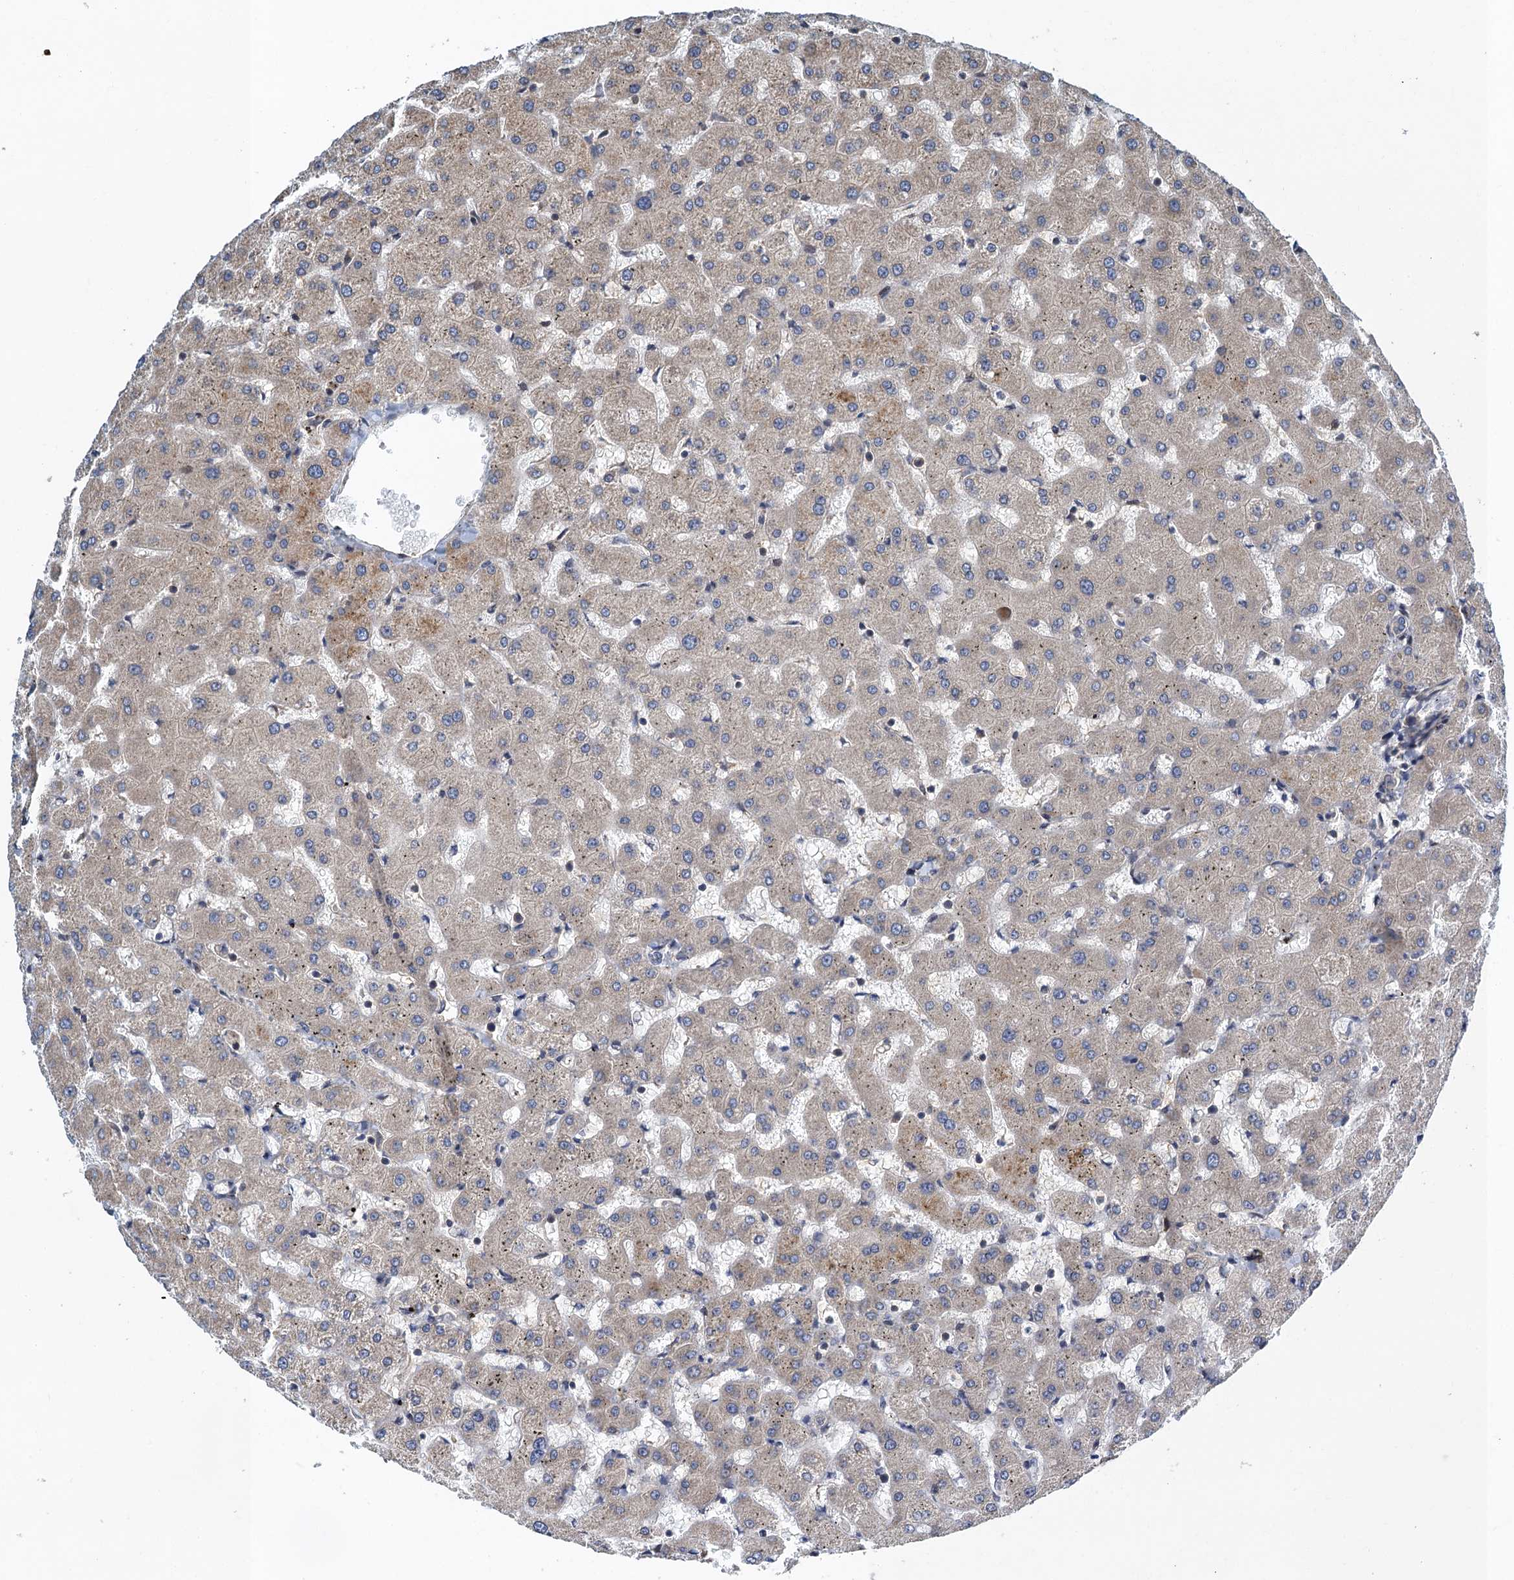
{"staining": {"intensity": "weak", "quantity": "25%-75%", "location": "cytoplasmic/membranous"}, "tissue": "liver", "cell_type": "Cholangiocytes", "image_type": "normal", "snomed": [{"axis": "morphology", "description": "Normal tissue, NOS"}, {"axis": "topography", "description": "Liver"}], "caption": "A low amount of weak cytoplasmic/membranous positivity is identified in about 25%-75% of cholangiocytes in benign liver. The protein of interest is shown in brown color, while the nuclei are stained blue.", "gene": "MDM1", "patient": {"sex": "female", "age": 63}}